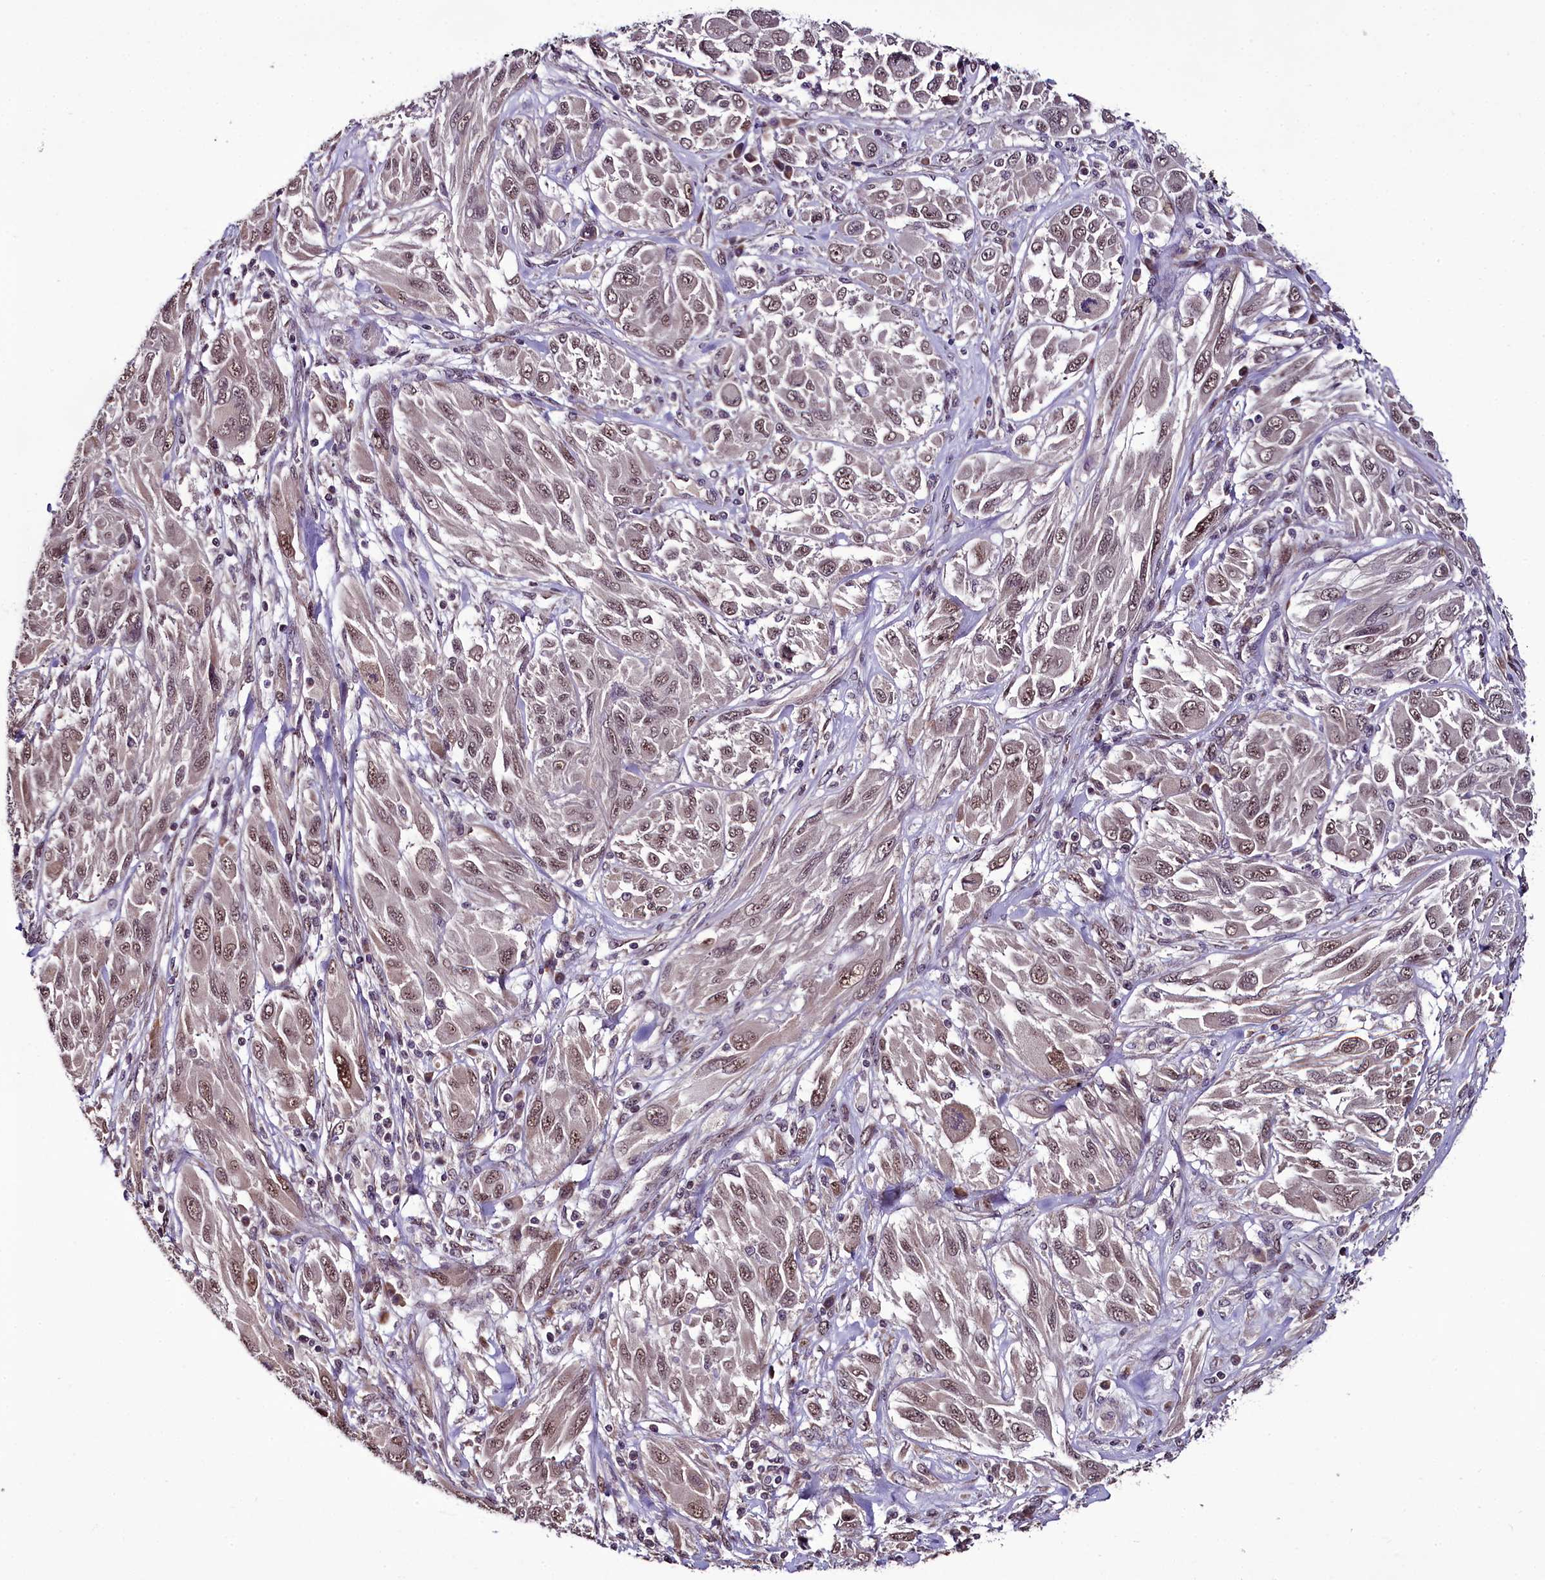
{"staining": {"intensity": "weak", "quantity": ">75%", "location": "nuclear"}, "tissue": "melanoma", "cell_type": "Tumor cells", "image_type": "cancer", "snomed": [{"axis": "morphology", "description": "Malignant melanoma, NOS"}, {"axis": "topography", "description": "Skin"}], "caption": "A brown stain shows weak nuclear positivity of a protein in human malignant melanoma tumor cells.", "gene": "RPUSD2", "patient": {"sex": "female", "age": 91}}